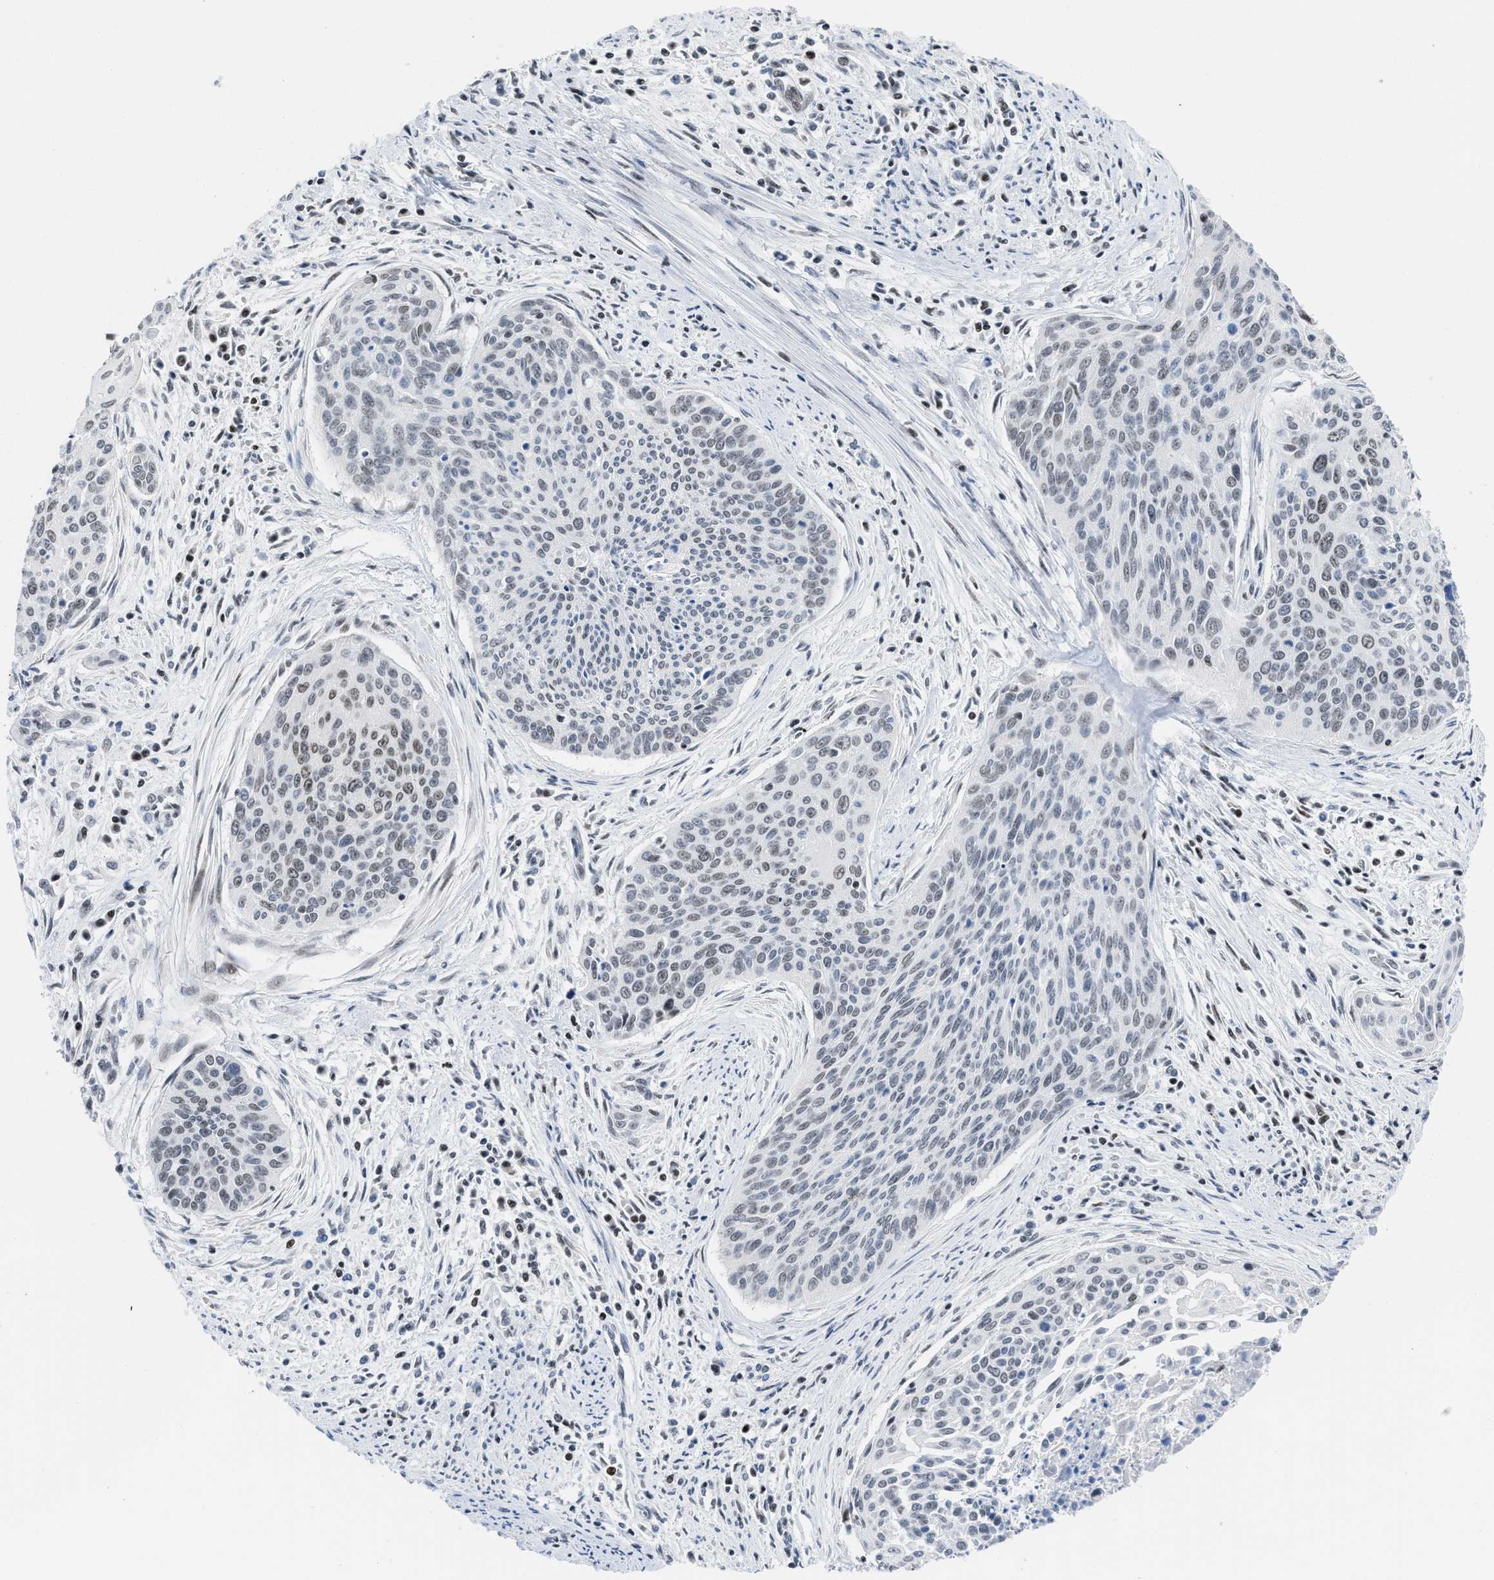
{"staining": {"intensity": "weak", "quantity": "25%-75%", "location": "nuclear"}, "tissue": "cervical cancer", "cell_type": "Tumor cells", "image_type": "cancer", "snomed": [{"axis": "morphology", "description": "Squamous cell carcinoma, NOS"}, {"axis": "topography", "description": "Cervix"}], "caption": "Protein staining of cervical cancer (squamous cell carcinoma) tissue displays weak nuclear expression in approximately 25%-75% of tumor cells. Using DAB (3,3'-diaminobenzidine) (brown) and hematoxylin (blue) stains, captured at high magnification using brightfield microscopy.", "gene": "TERF2IP", "patient": {"sex": "female", "age": 55}}